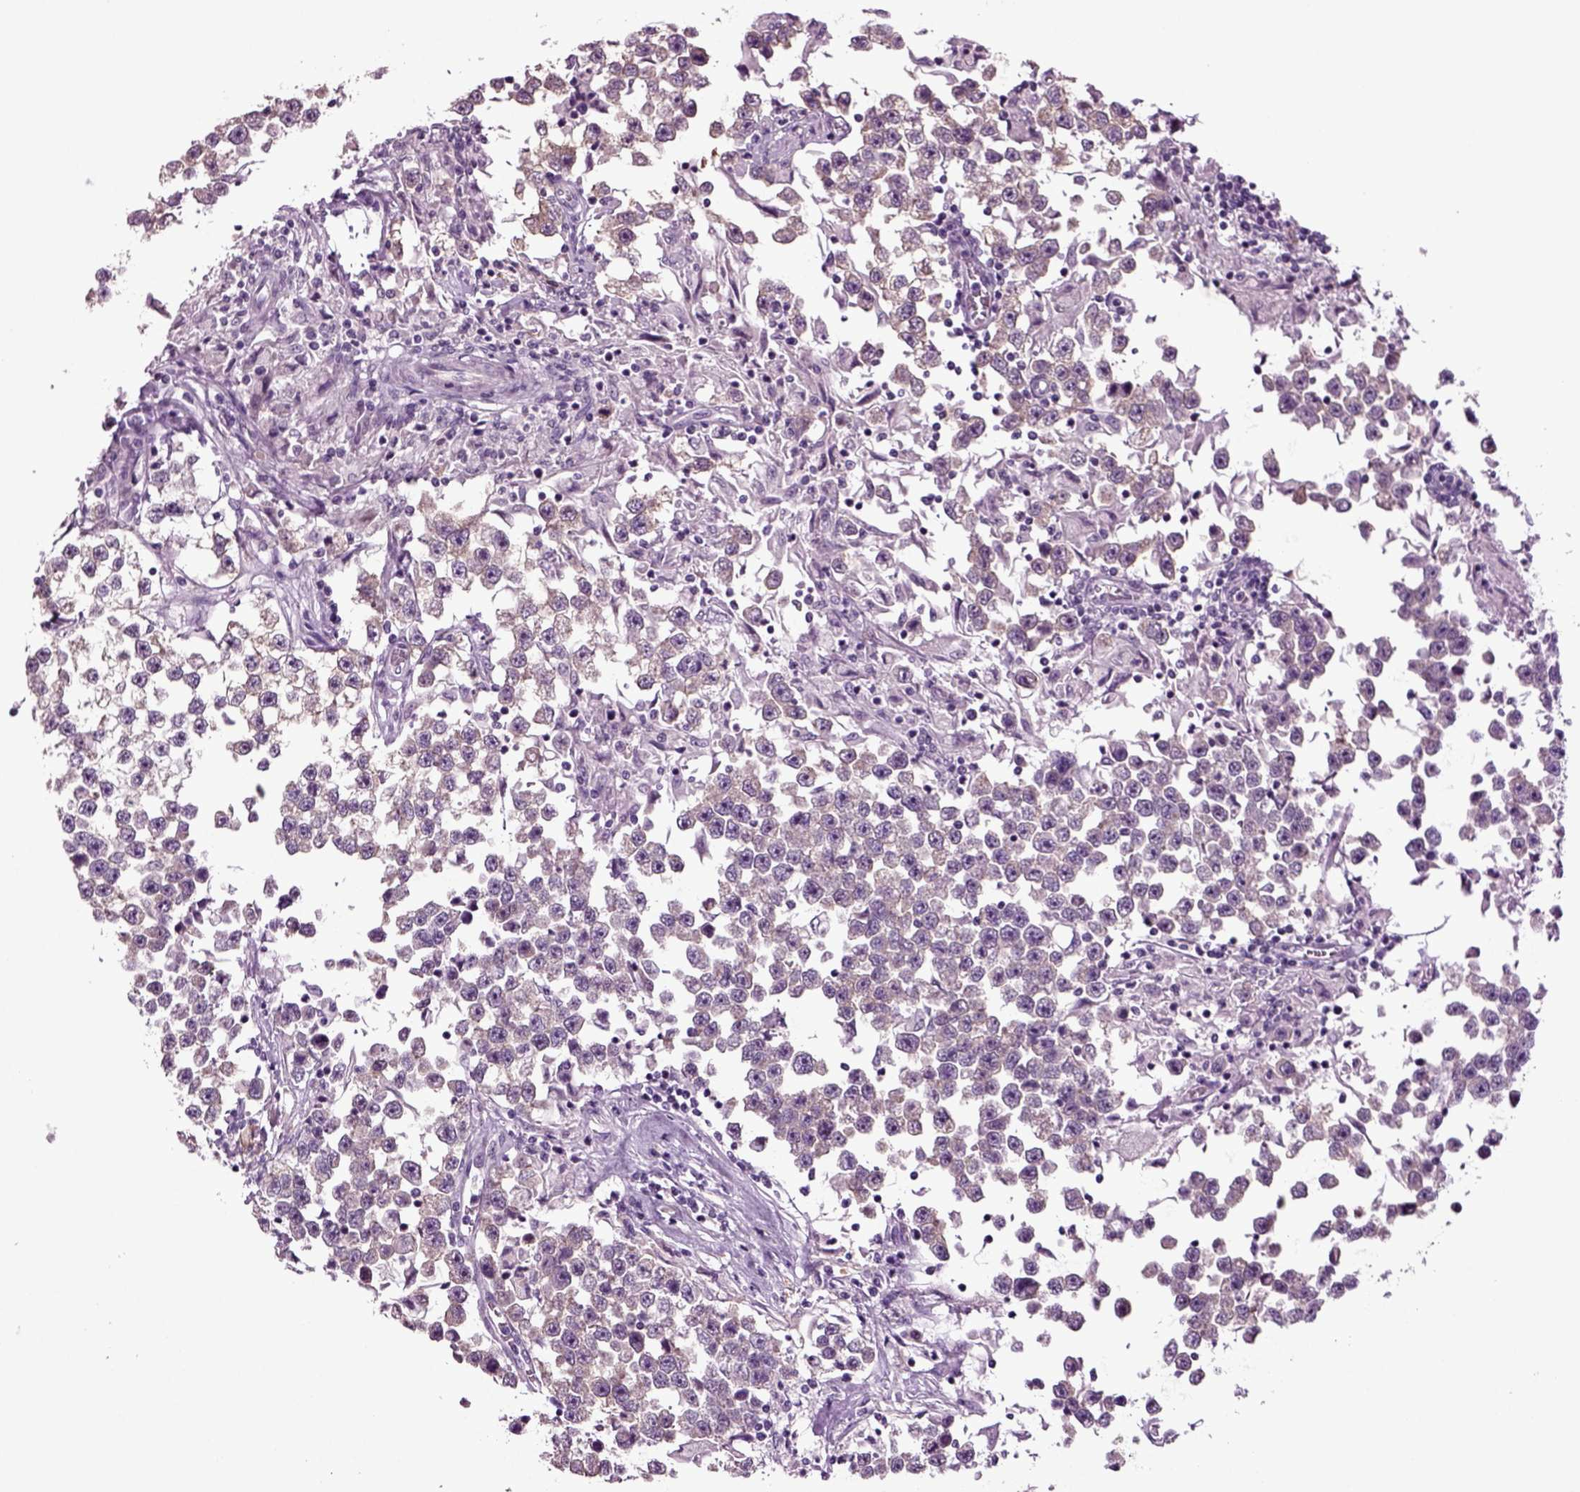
{"staining": {"intensity": "weak", "quantity": "<25%", "location": "cytoplasmic/membranous"}, "tissue": "testis cancer", "cell_type": "Tumor cells", "image_type": "cancer", "snomed": [{"axis": "morphology", "description": "Seminoma, NOS"}, {"axis": "topography", "description": "Testis"}], "caption": "High power microscopy histopathology image of an IHC histopathology image of seminoma (testis), revealing no significant positivity in tumor cells.", "gene": "PLCH2", "patient": {"sex": "male", "age": 46}}